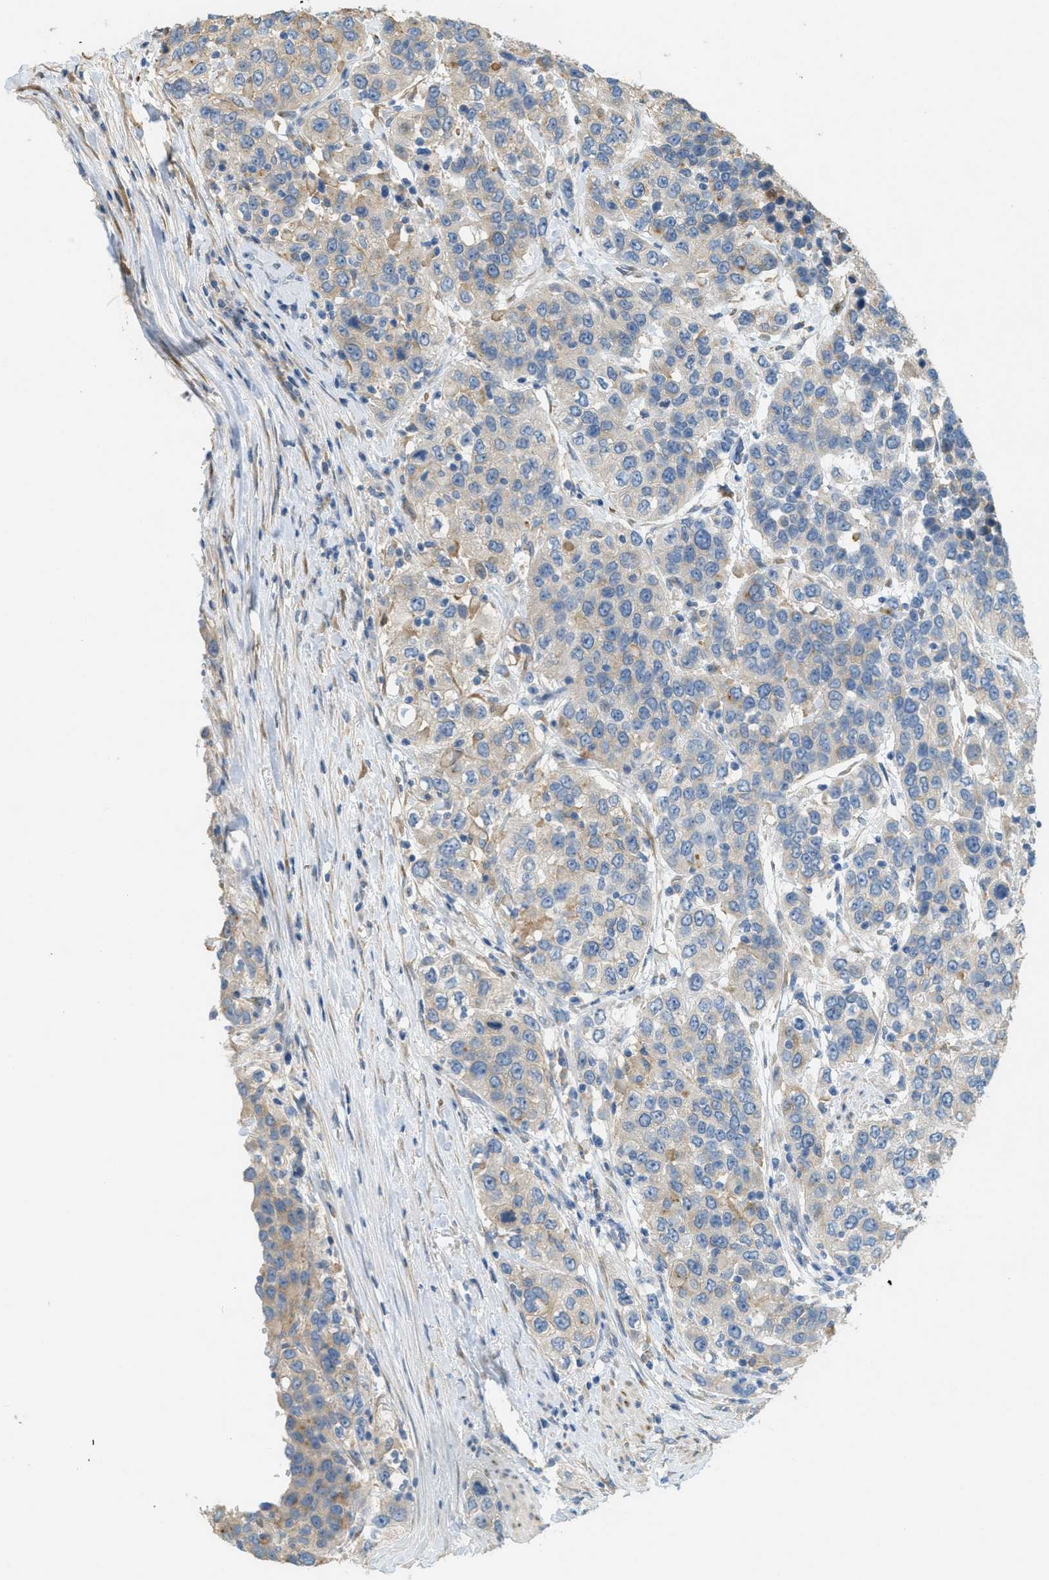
{"staining": {"intensity": "weak", "quantity": "<25%", "location": "cytoplasmic/membranous"}, "tissue": "urothelial cancer", "cell_type": "Tumor cells", "image_type": "cancer", "snomed": [{"axis": "morphology", "description": "Urothelial carcinoma, High grade"}, {"axis": "topography", "description": "Urinary bladder"}], "caption": "Human urothelial cancer stained for a protein using immunohistochemistry displays no staining in tumor cells.", "gene": "ADCY5", "patient": {"sex": "female", "age": 80}}